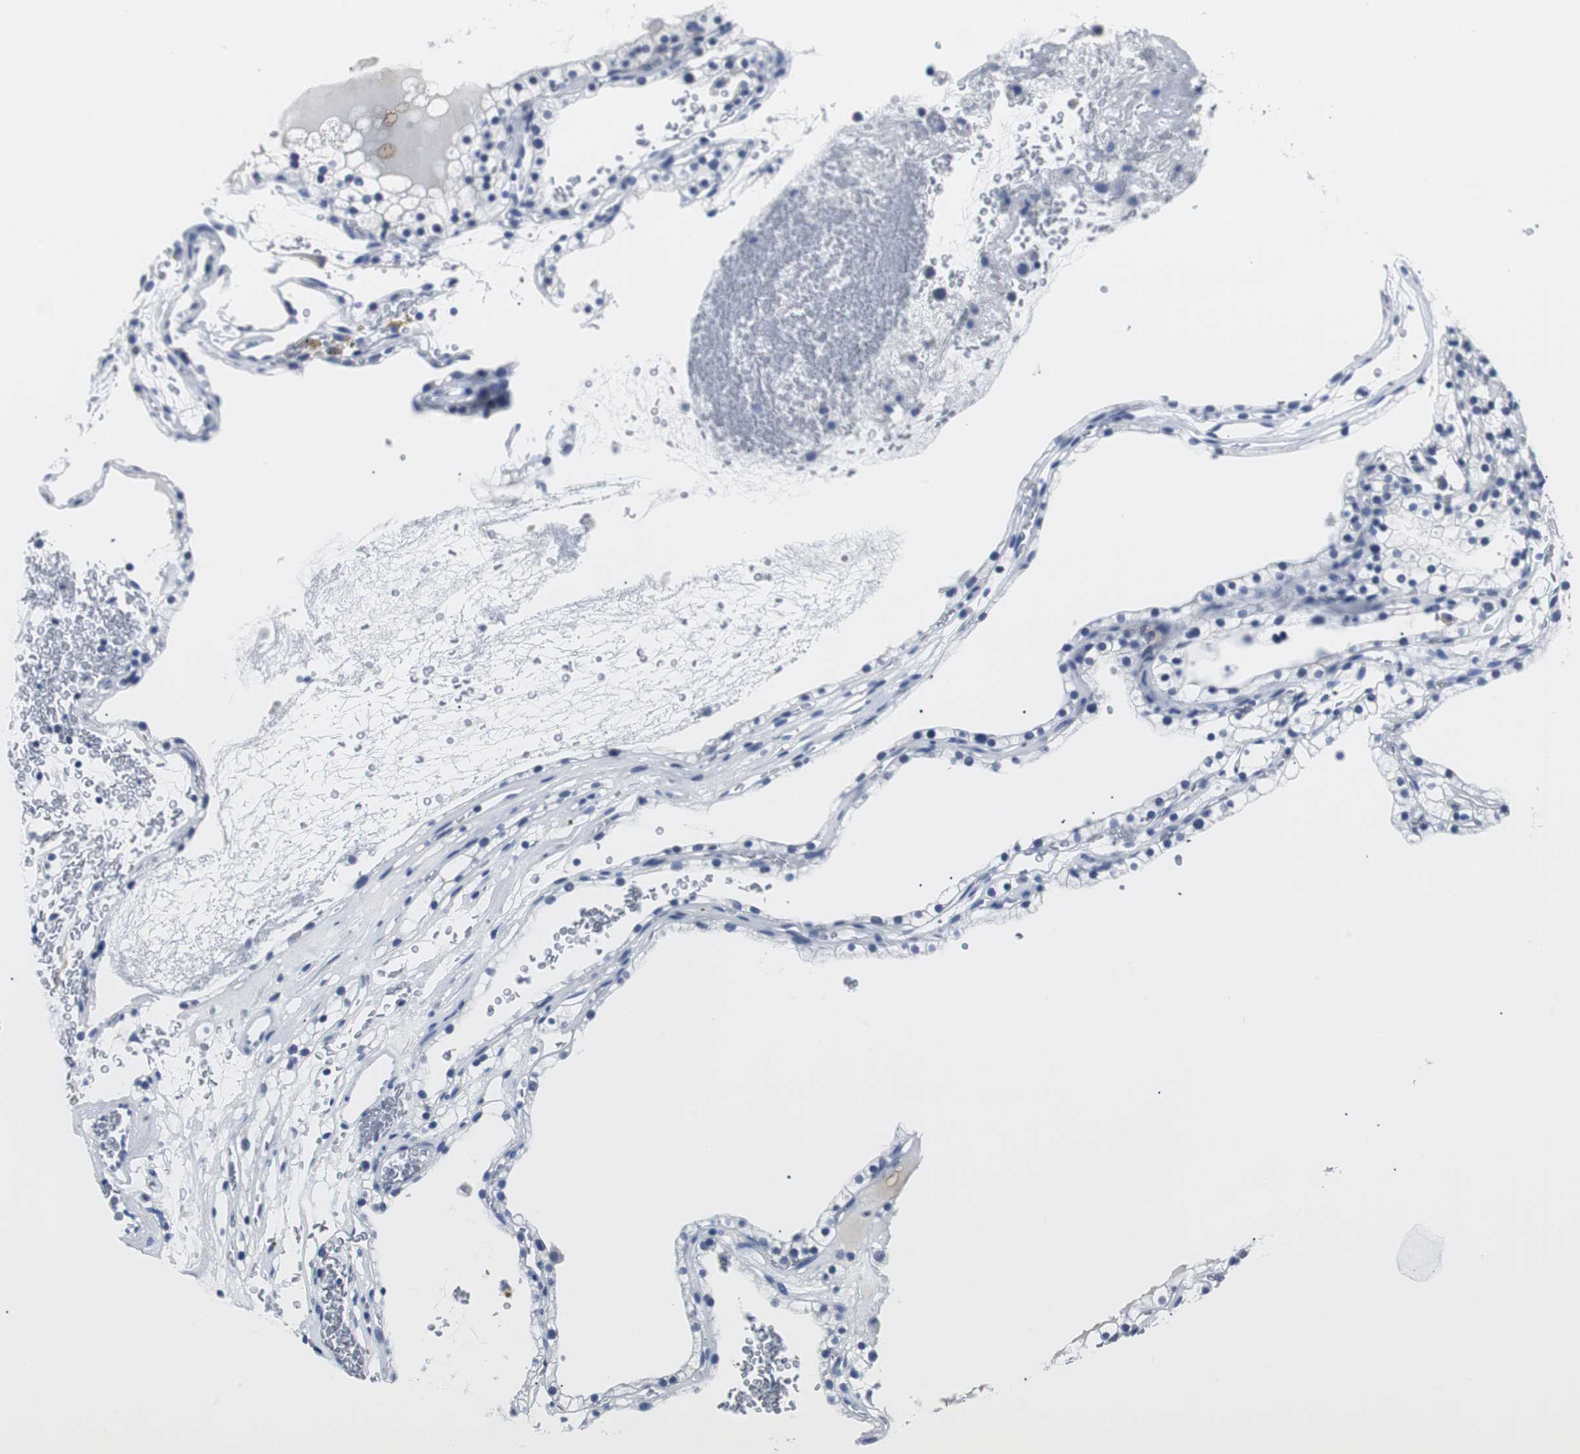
{"staining": {"intensity": "negative", "quantity": "none", "location": "none"}, "tissue": "renal cancer", "cell_type": "Tumor cells", "image_type": "cancer", "snomed": [{"axis": "morphology", "description": "Adenocarcinoma, NOS"}, {"axis": "topography", "description": "Kidney"}], "caption": "Immunohistochemistry (IHC) image of neoplastic tissue: adenocarcinoma (renal) stained with DAB (3,3'-diaminobenzidine) exhibits no significant protein positivity in tumor cells.", "gene": "GAP43", "patient": {"sex": "female", "age": 41}}